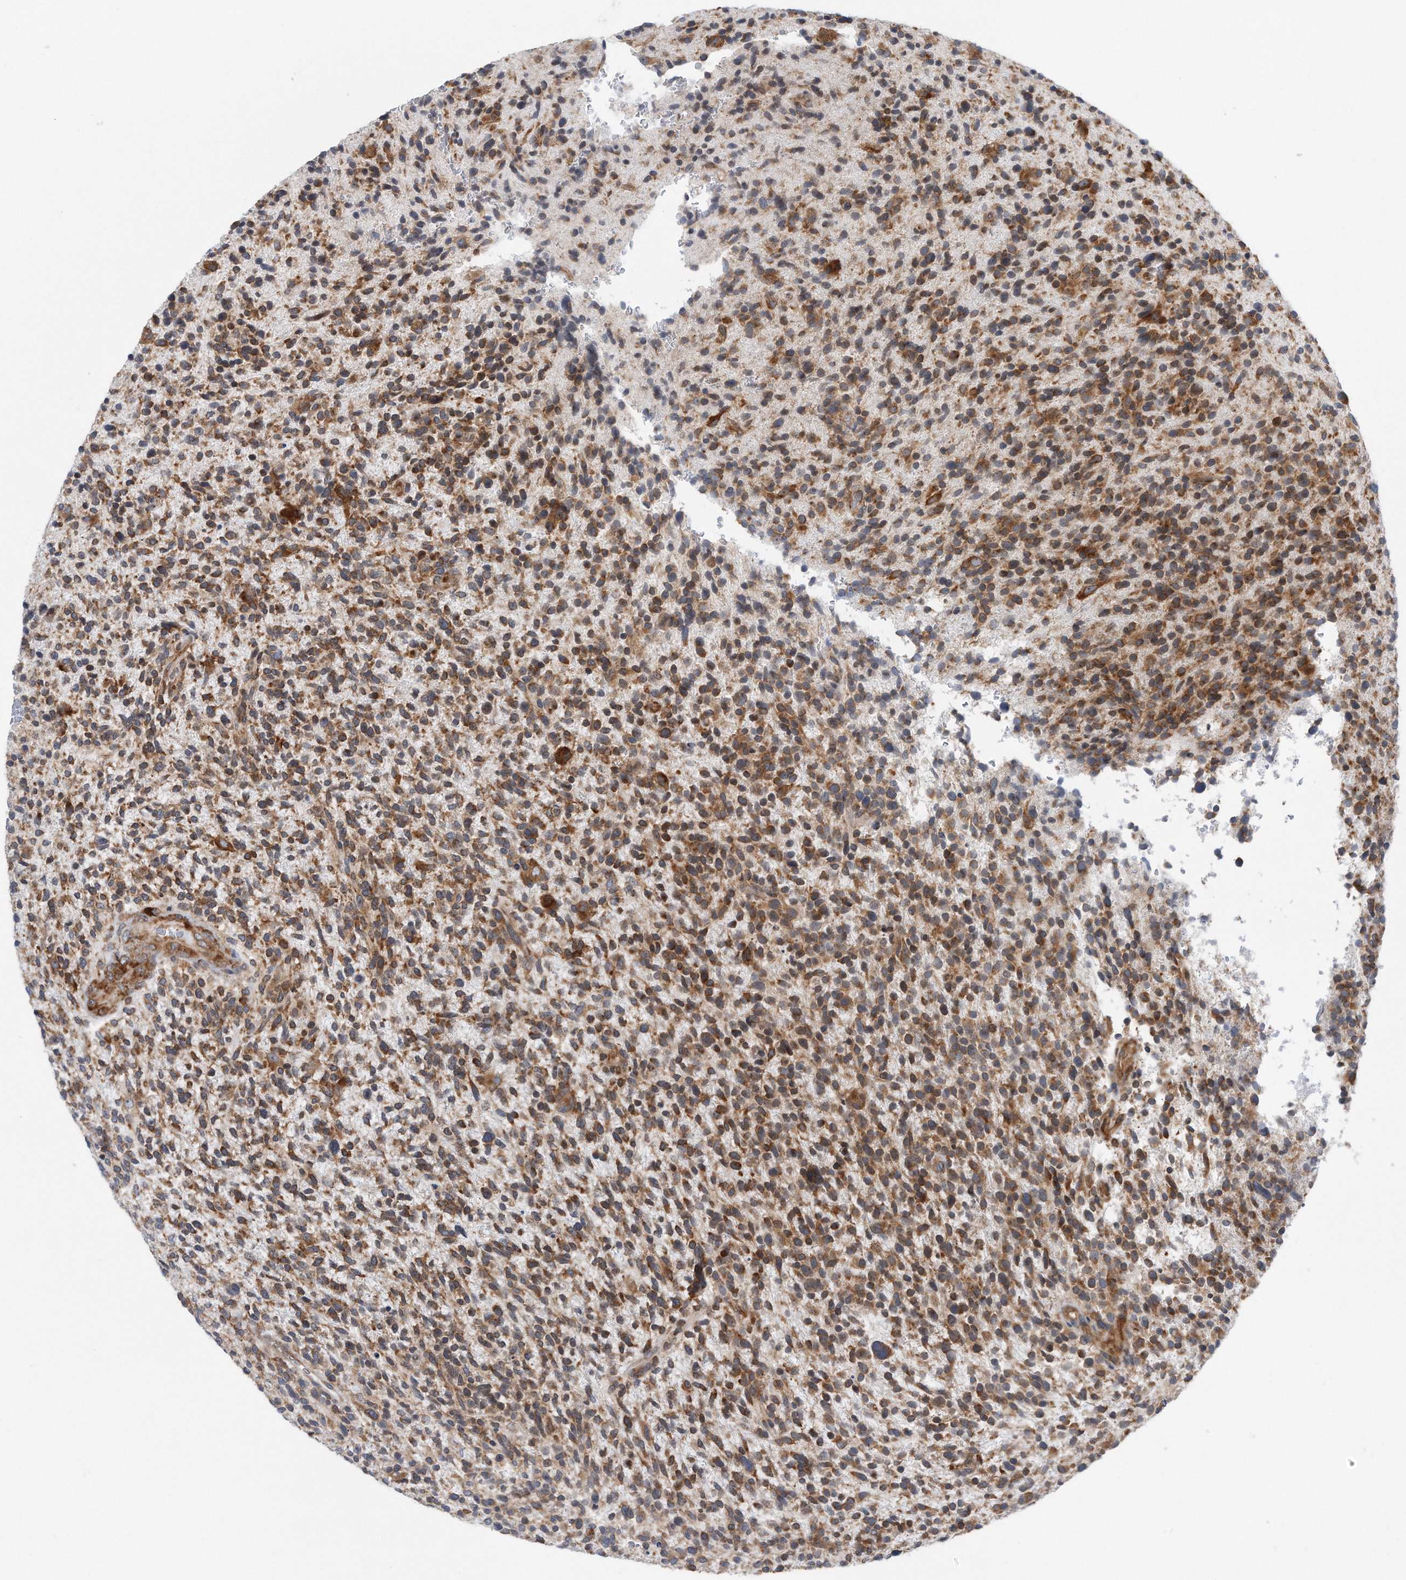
{"staining": {"intensity": "moderate", "quantity": ">75%", "location": "cytoplasmic/membranous"}, "tissue": "glioma", "cell_type": "Tumor cells", "image_type": "cancer", "snomed": [{"axis": "morphology", "description": "Glioma, malignant, High grade"}, {"axis": "topography", "description": "Brain"}], "caption": "Human malignant glioma (high-grade) stained with a brown dye reveals moderate cytoplasmic/membranous positive staining in approximately >75% of tumor cells.", "gene": "RPL26L1", "patient": {"sex": "male", "age": 72}}